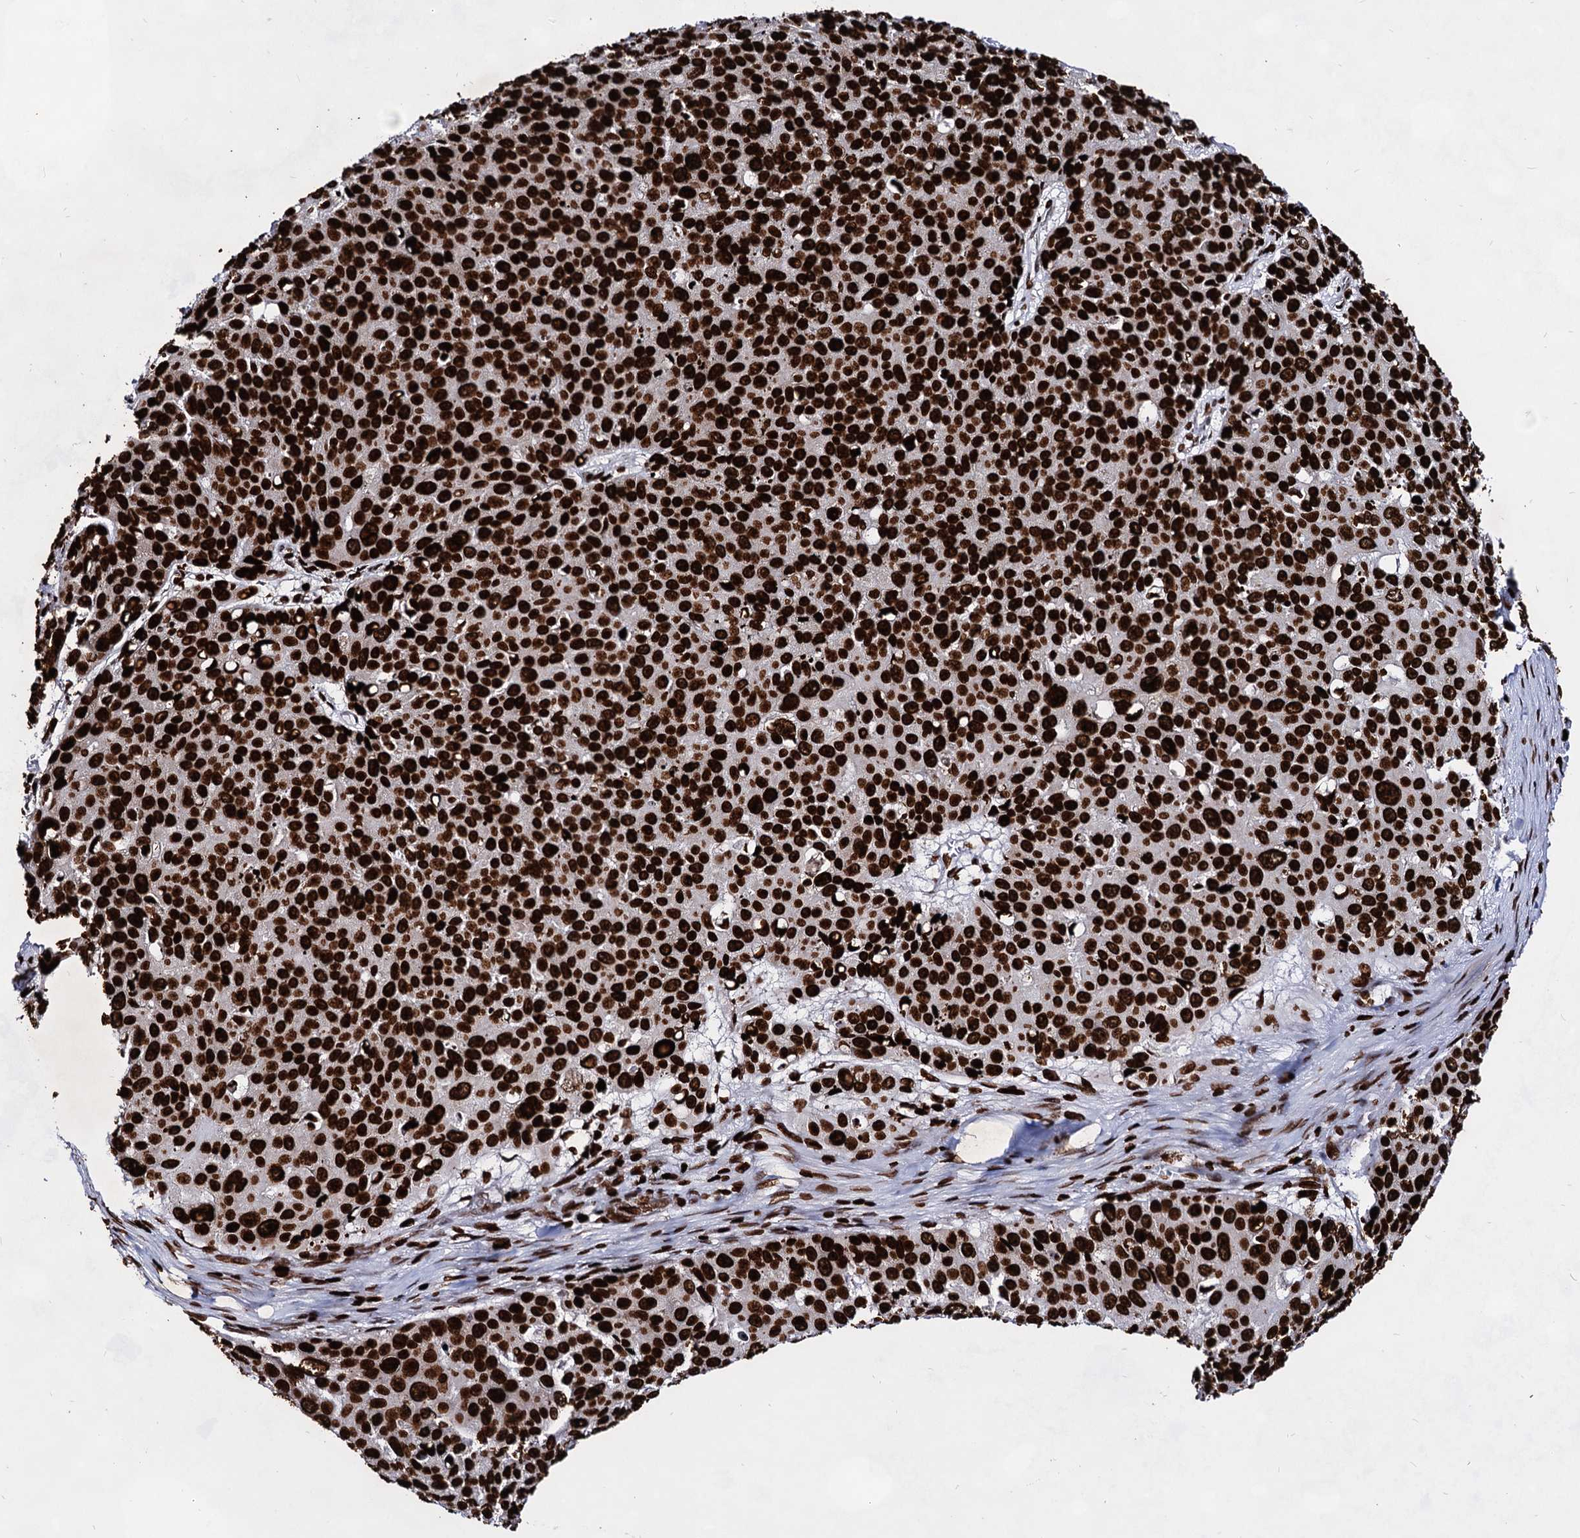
{"staining": {"intensity": "strong", "quantity": ">75%", "location": "nuclear"}, "tissue": "skin cancer", "cell_type": "Tumor cells", "image_type": "cancer", "snomed": [{"axis": "morphology", "description": "Squamous cell carcinoma, NOS"}, {"axis": "topography", "description": "Skin"}], "caption": "Immunohistochemical staining of human squamous cell carcinoma (skin) reveals high levels of strong nuclear protein positivity in about >75% of tumor cells. The protein of interest is stained brown, and the nuclei are stained in blue (DAB (3,3'-diaminobenzidine) IHC with brightfield microscopy, high magnification).", "gene": "HMGB2", "patient": {"sex": "male", "age": 71}}